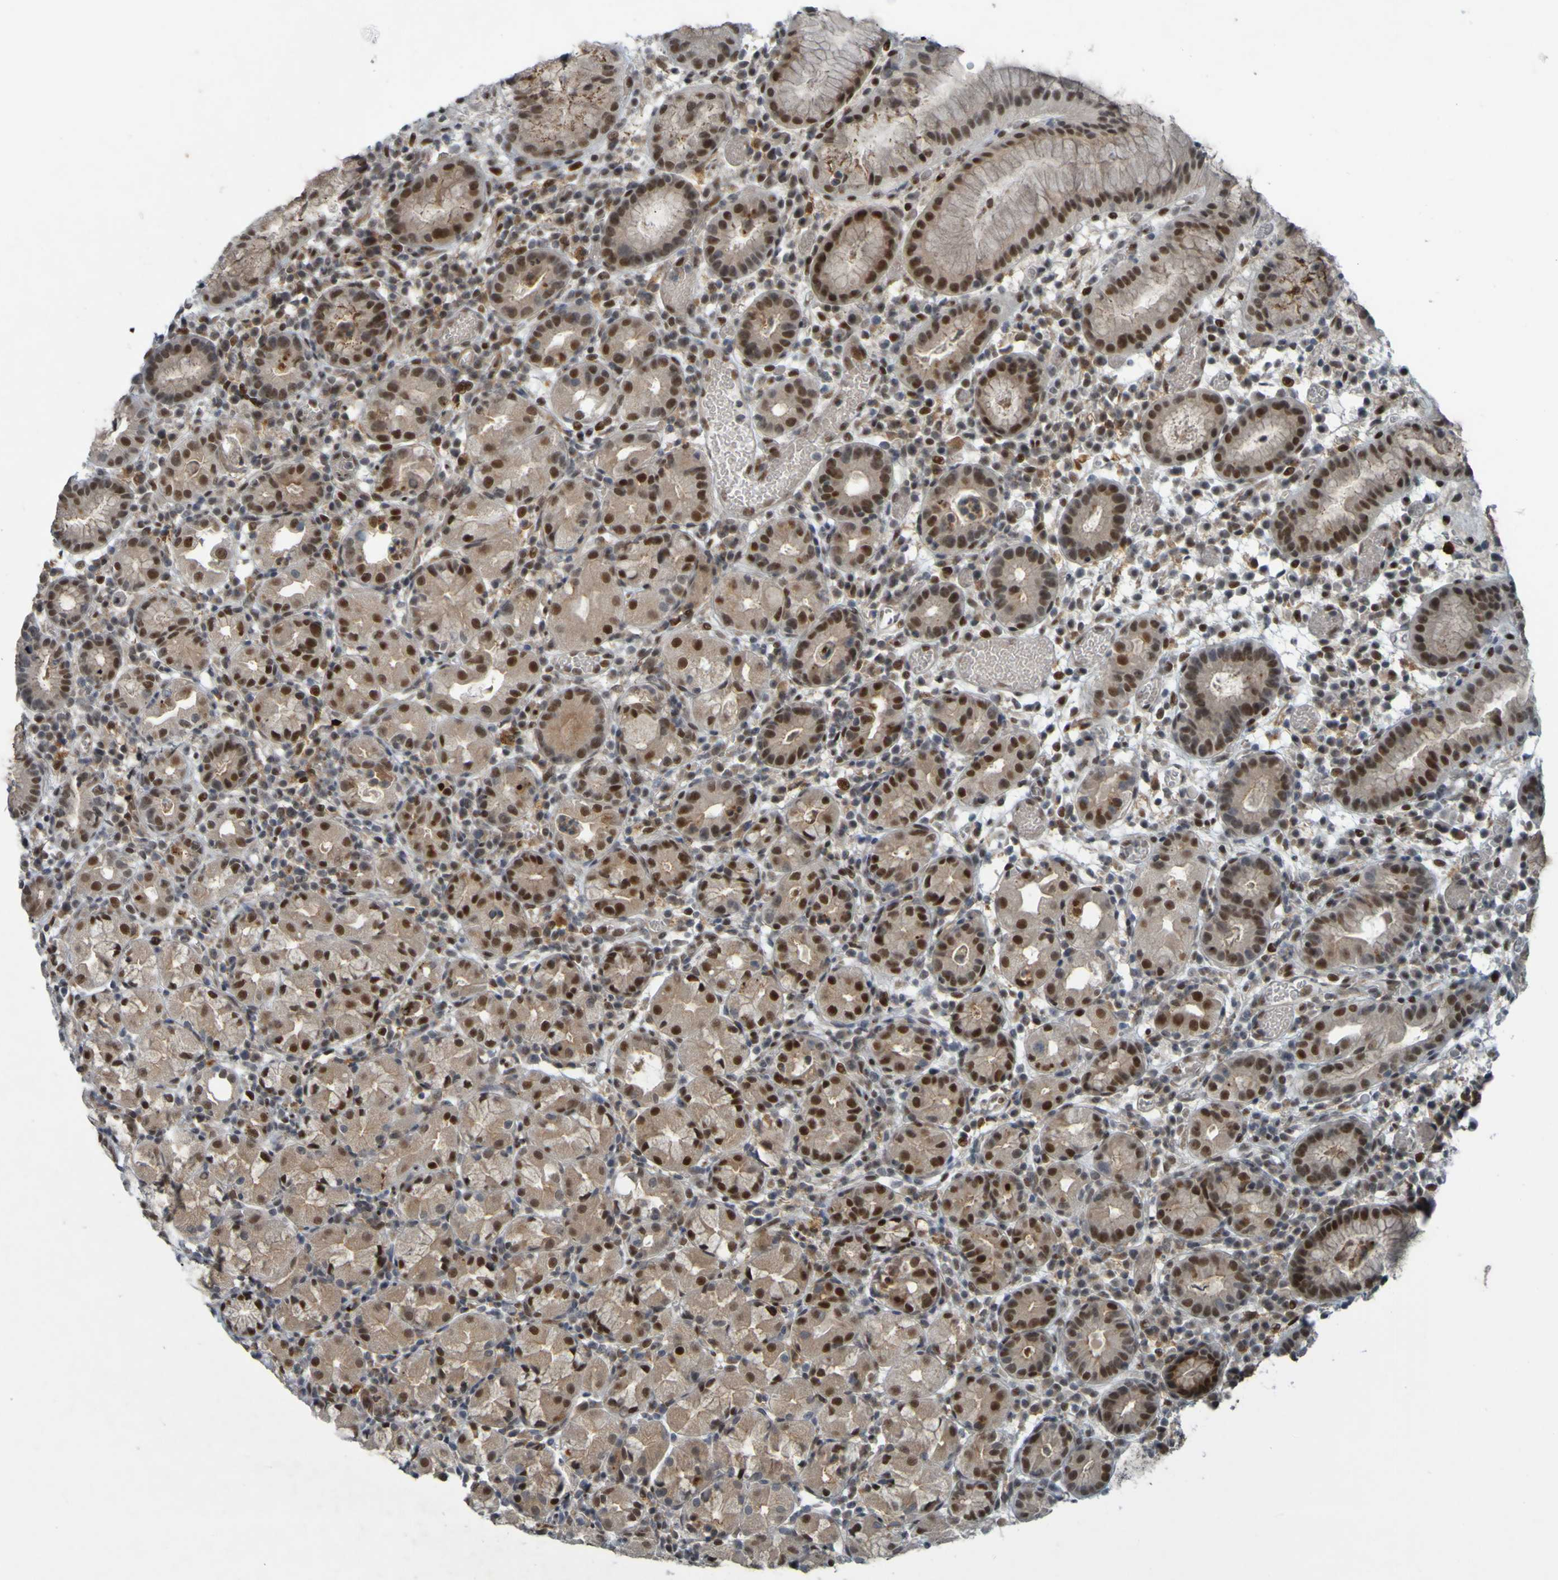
{"staining": {"intensity": "moderate", "quantity": "25%-75%", "location": "cytoplasmic/membranous,nuclear"}, "tissue": "stomach", "cell_type": "Glandular cells", "image_type": "normal", "snomed": [{"axis": "morphology", "description": "Normal tissue, NOS"}, {"axis": "topography", "description": "Stomach"}, {"axis": "topography", "description": "Stomach, lower"}], "caption": "IHC (DAB) staining of unremarkable stomach shows moderate cytoplasmic/membranous,nuclear protein staining in approximately 25%-75% of glandular cells. Nuclei are stained in blue.", "gene": "MCPH1", "patient": {"sex": "female", "age": 75}}